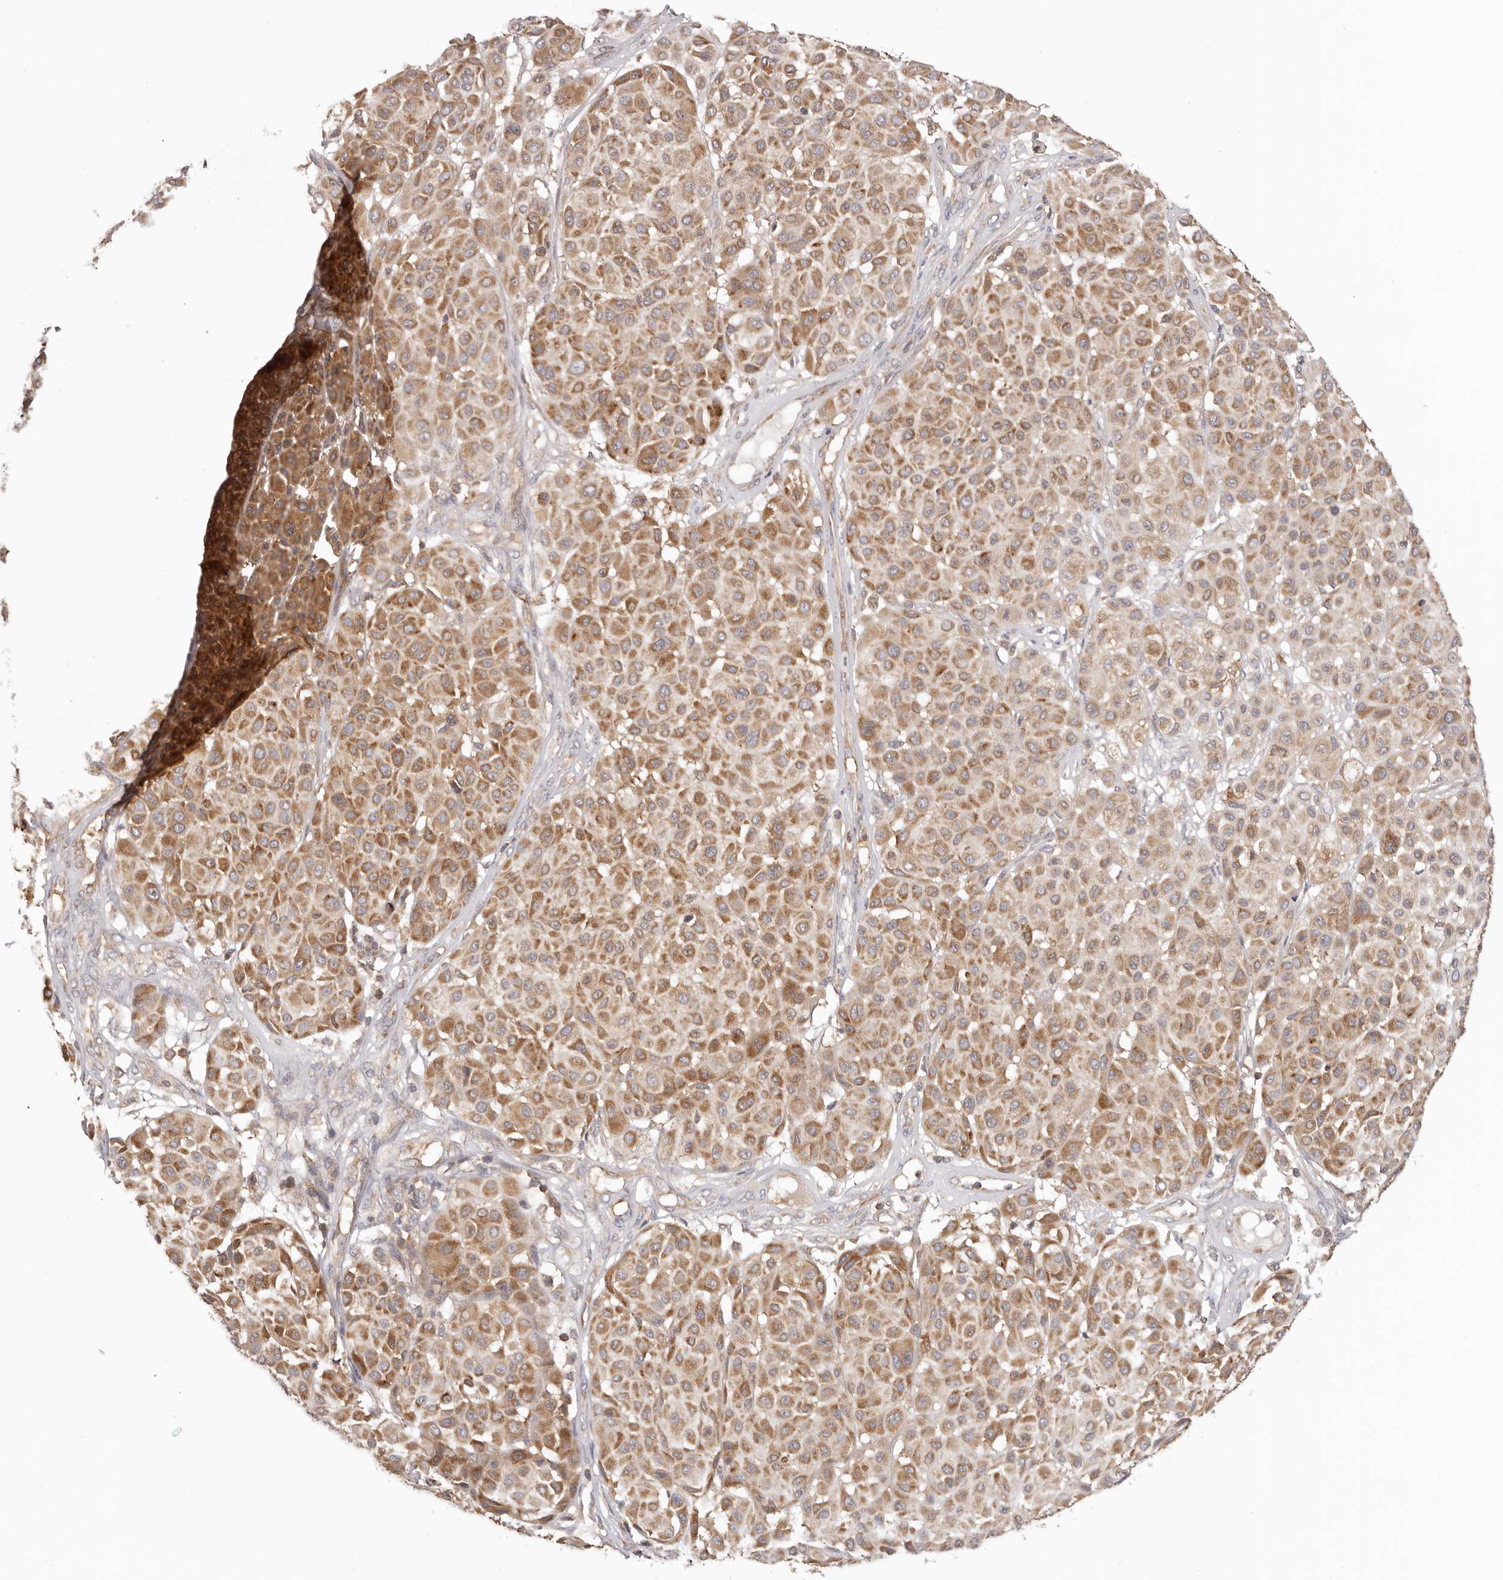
{"staining": {"intensity": "moderate", "quantity": ">75%", "location": "cytoplasmic/membranous"}, "tissue": "melanoma", "cell_type": "Tumor cells", "image_type": "cancer", "snomed": [{"axis": "morphology", "description": "Malignant melanoma, Metastatic site"}, {"axis": "topography", "description": "Soft tissue"}], "caption": "Melanoma tissue exhibits moderate cytoplasmic/membranous positivity in approximately >75% of tumor cells", "gene": "EEF1E1", "patient": {"sex": "male", "age": 41}}